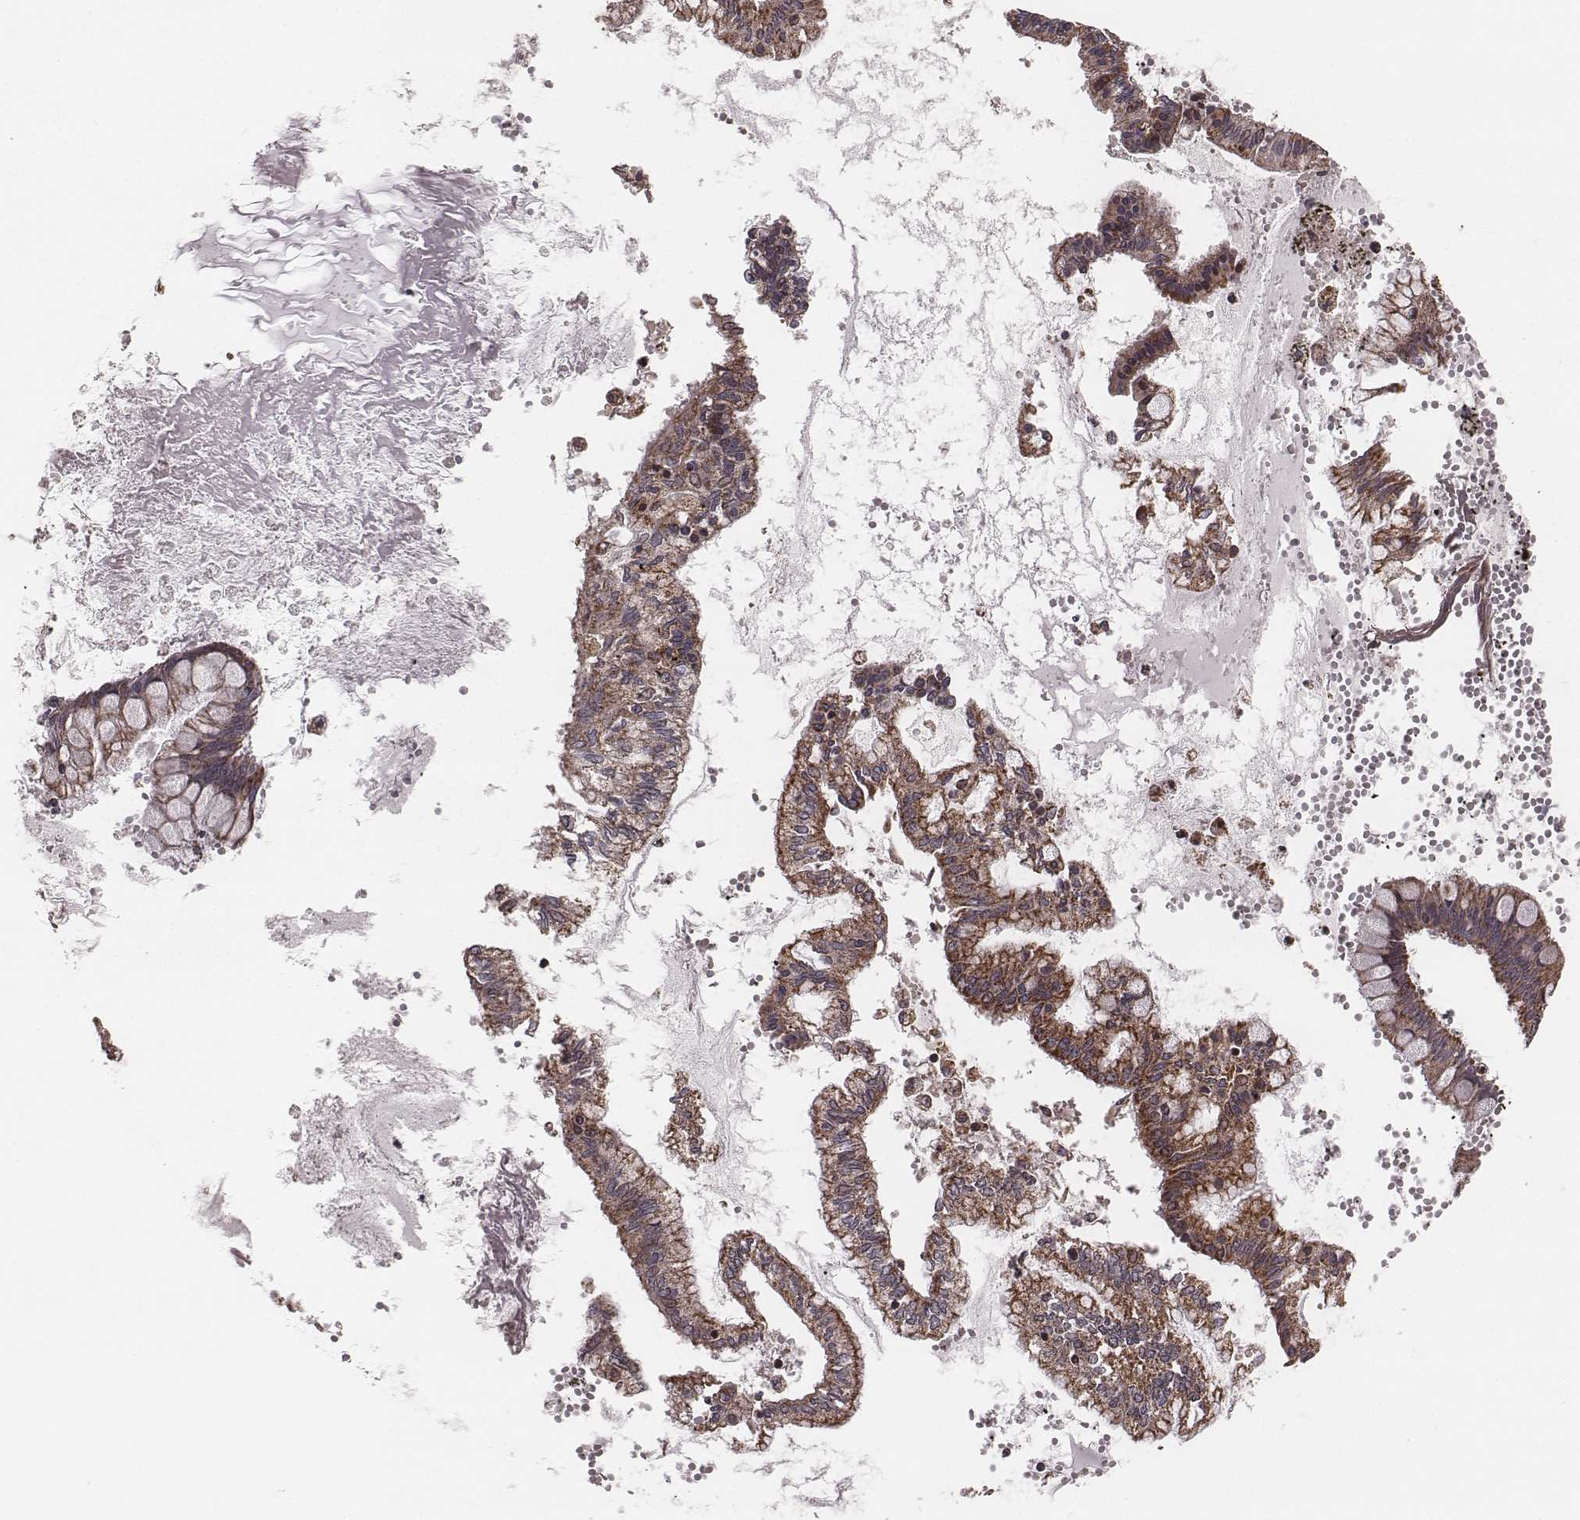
{"staining": {"intensity": "strong", "quantity": ">75%", "location": "cytoplasmic/membranous"}, "tissue": "ovarian cancer", "cell_type": "Tumor cells", "image_type": "cancer", "snomed": [{"axis": "morphology", "description": "Cystadenocarcinoma, mucinous, NOS"}, {"axis": "topography", "description": "Ovary"}], "caption": "A brown stain labels strong cytoplasmic/membranous positivity of a protein in ovarian cancer (mucinous cystadenocarcinoma) tumor cells.", "gene": "ZDHHC21", "patient": {"sex": "female", "age": 67}}